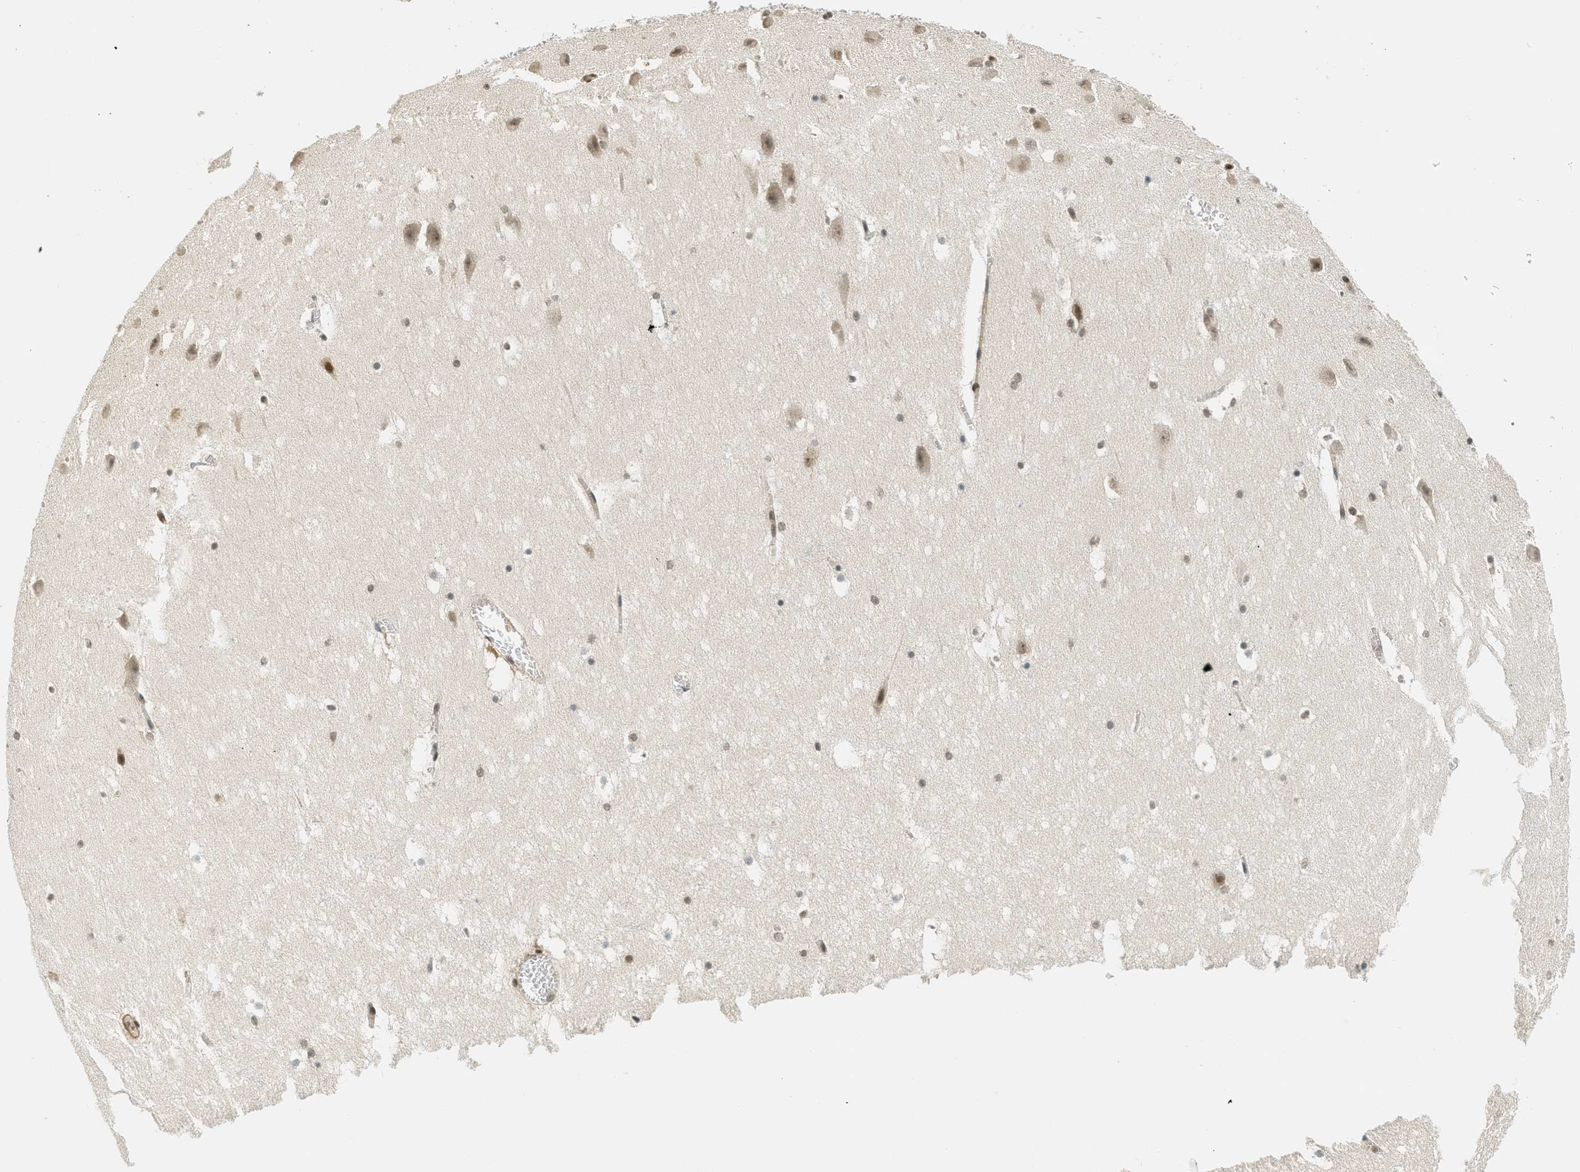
{"staining": {"intensity": "moderate", "quantity": ">75%", "location": "nuclear"}, "tissue": "hippocampus", "cell_type": "Glial cells", "image_type": "normal", "snomed": [{"axis": "morphology", "description": "Normal tissue, NOS"}, {"axis": "topography", "description": "Hippocampus"}], "caption": "Unremarkable hippocampus shows moderate nuclear staining in about >75% of glial cells.", "gene": "FOXM1", "patient": {"sex": "male", "age": 45}}